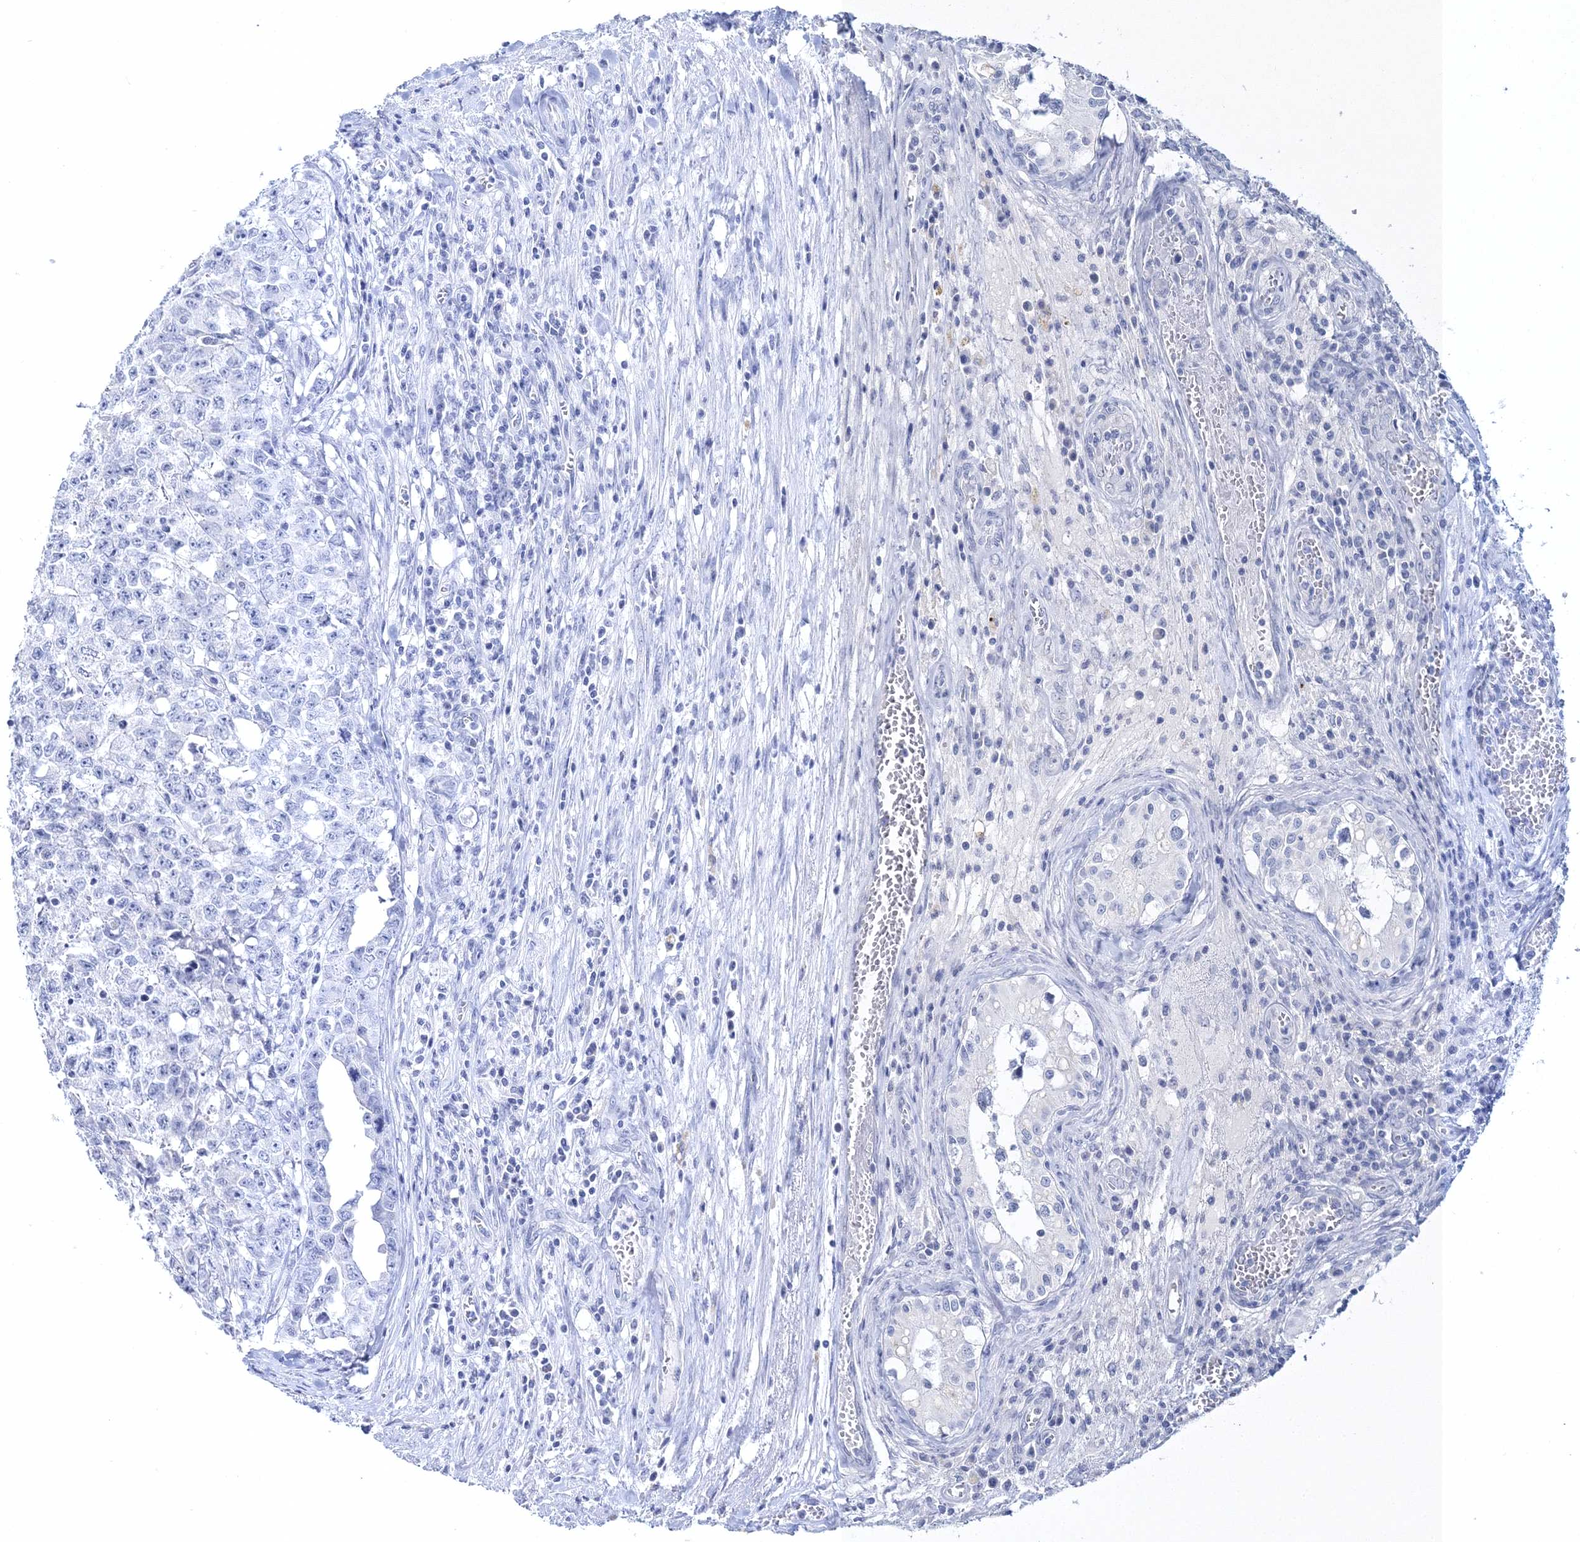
{"staining": {"intensity": "negative", "quantity": "none", "location": "none"}, "tissue": "testis cancer", "cell_type": "Tumor cells", "image_type": "cancer", "snomed": [{"axis": "morphology", "description": "Carcinoma, Embryonal, NOS"}, {"axis": "topography", "description": "Testis"}], "caption": "Protein analysis of testis cancer reveals no significant staining in tumor cells. Brightfield microscopy of IHC stained with DAB (3,3'-diaminobenzidine) (brown) and hematoxylin (blue), captured at high magnification.", "gene": "MYOZ2", "patient": {"sex": "male", "age": 28}}